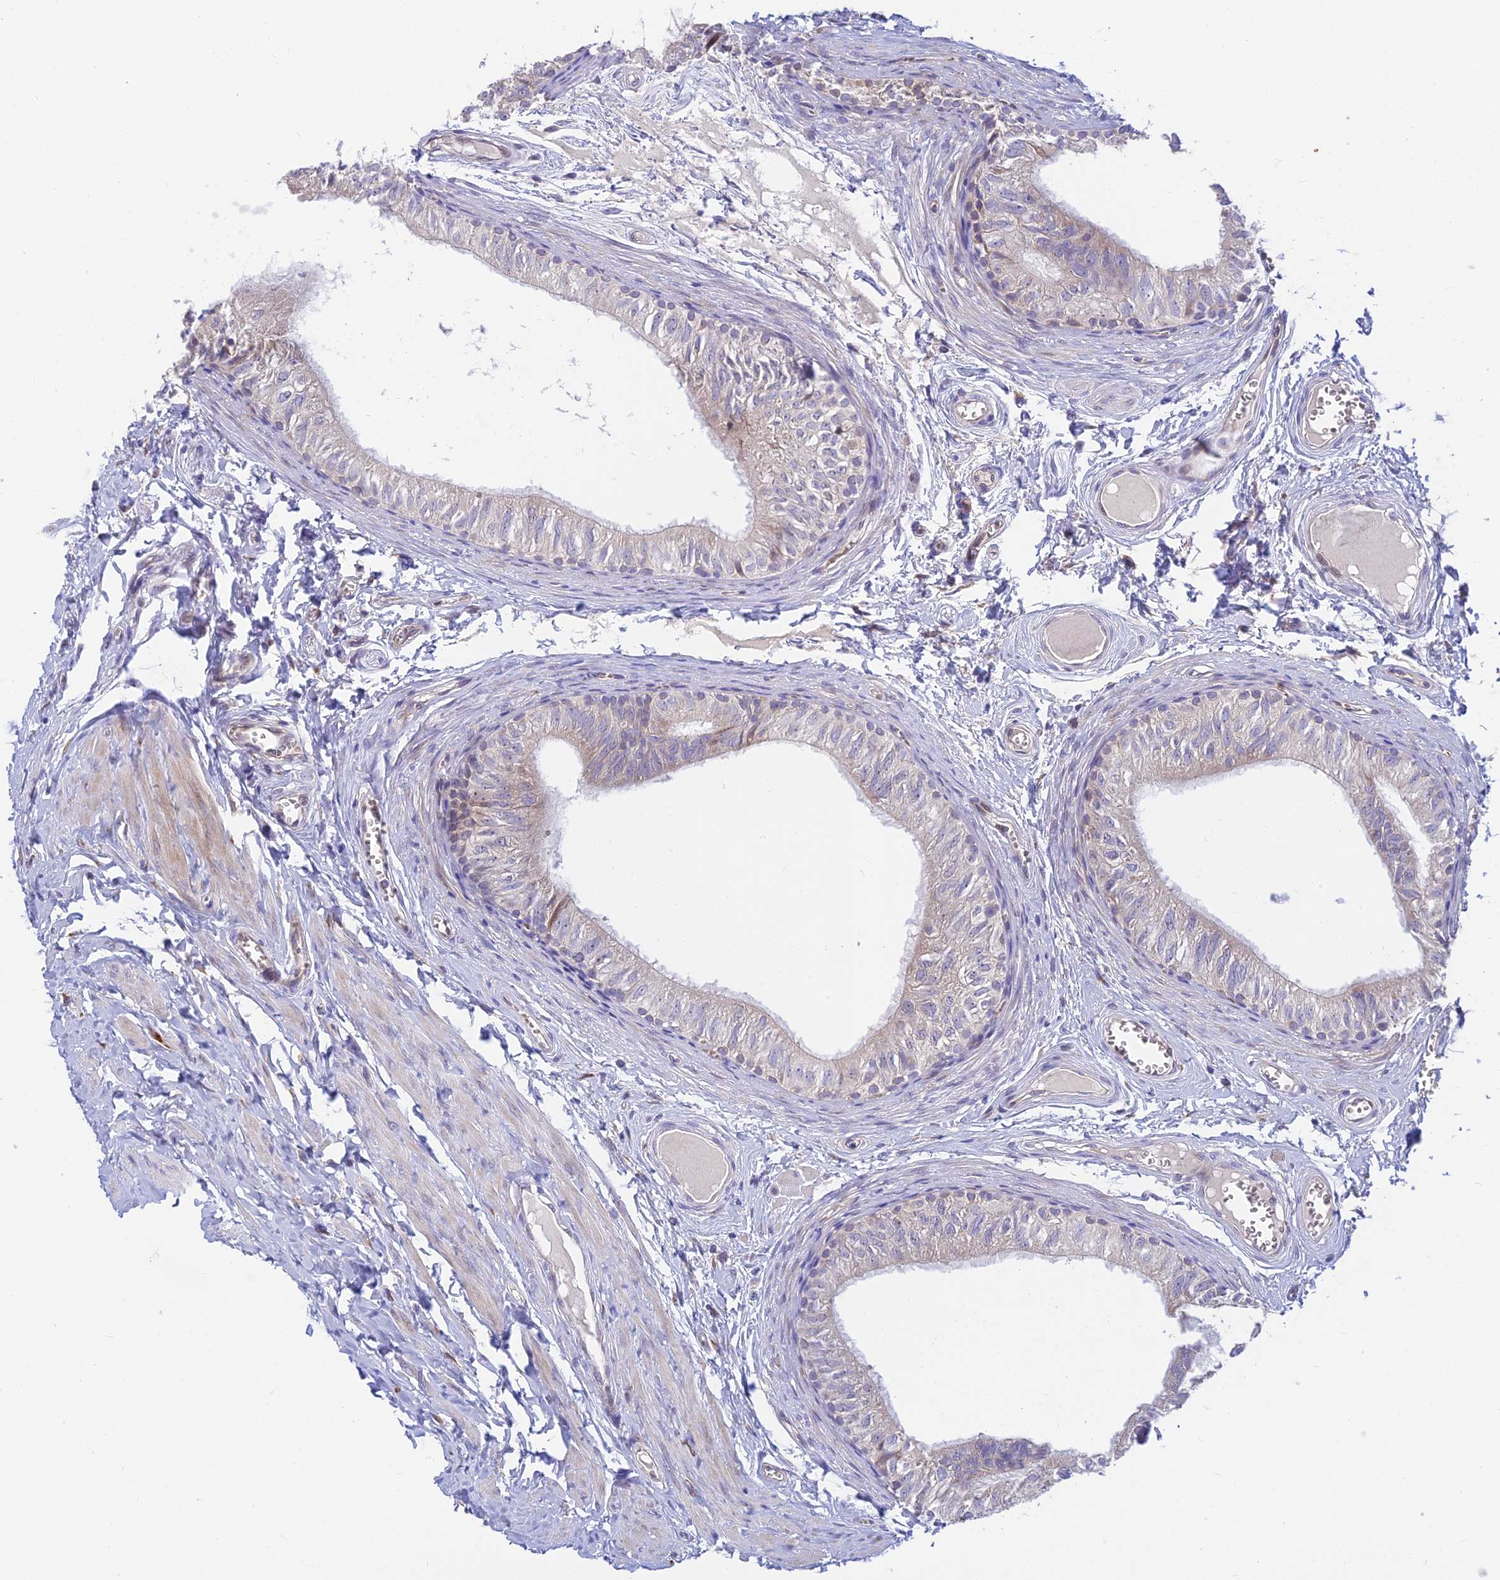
{"staining": {"intensity": "weak", "quantity": "25%-75%", "location": "cytoplasmic/membranous"}, "tissue": "epididymis", "cell_type": "Glandular cells", "image_type": "normal", "snomed": [{"axis": "morphology", "description": "Normal tissue, NOS"}, {"axis": "topography", "description": "Epididymis"}], "caption": "A low amount of weak cytoplasmic/membranous positivity is seen in approximately 25%-75% of glandular cells in benign epididymis. (DAB = brown stain, brightfield microscopy at high magnification).", "gene": "UFSP2", "patient": {"sex": "male", "age": 42}}